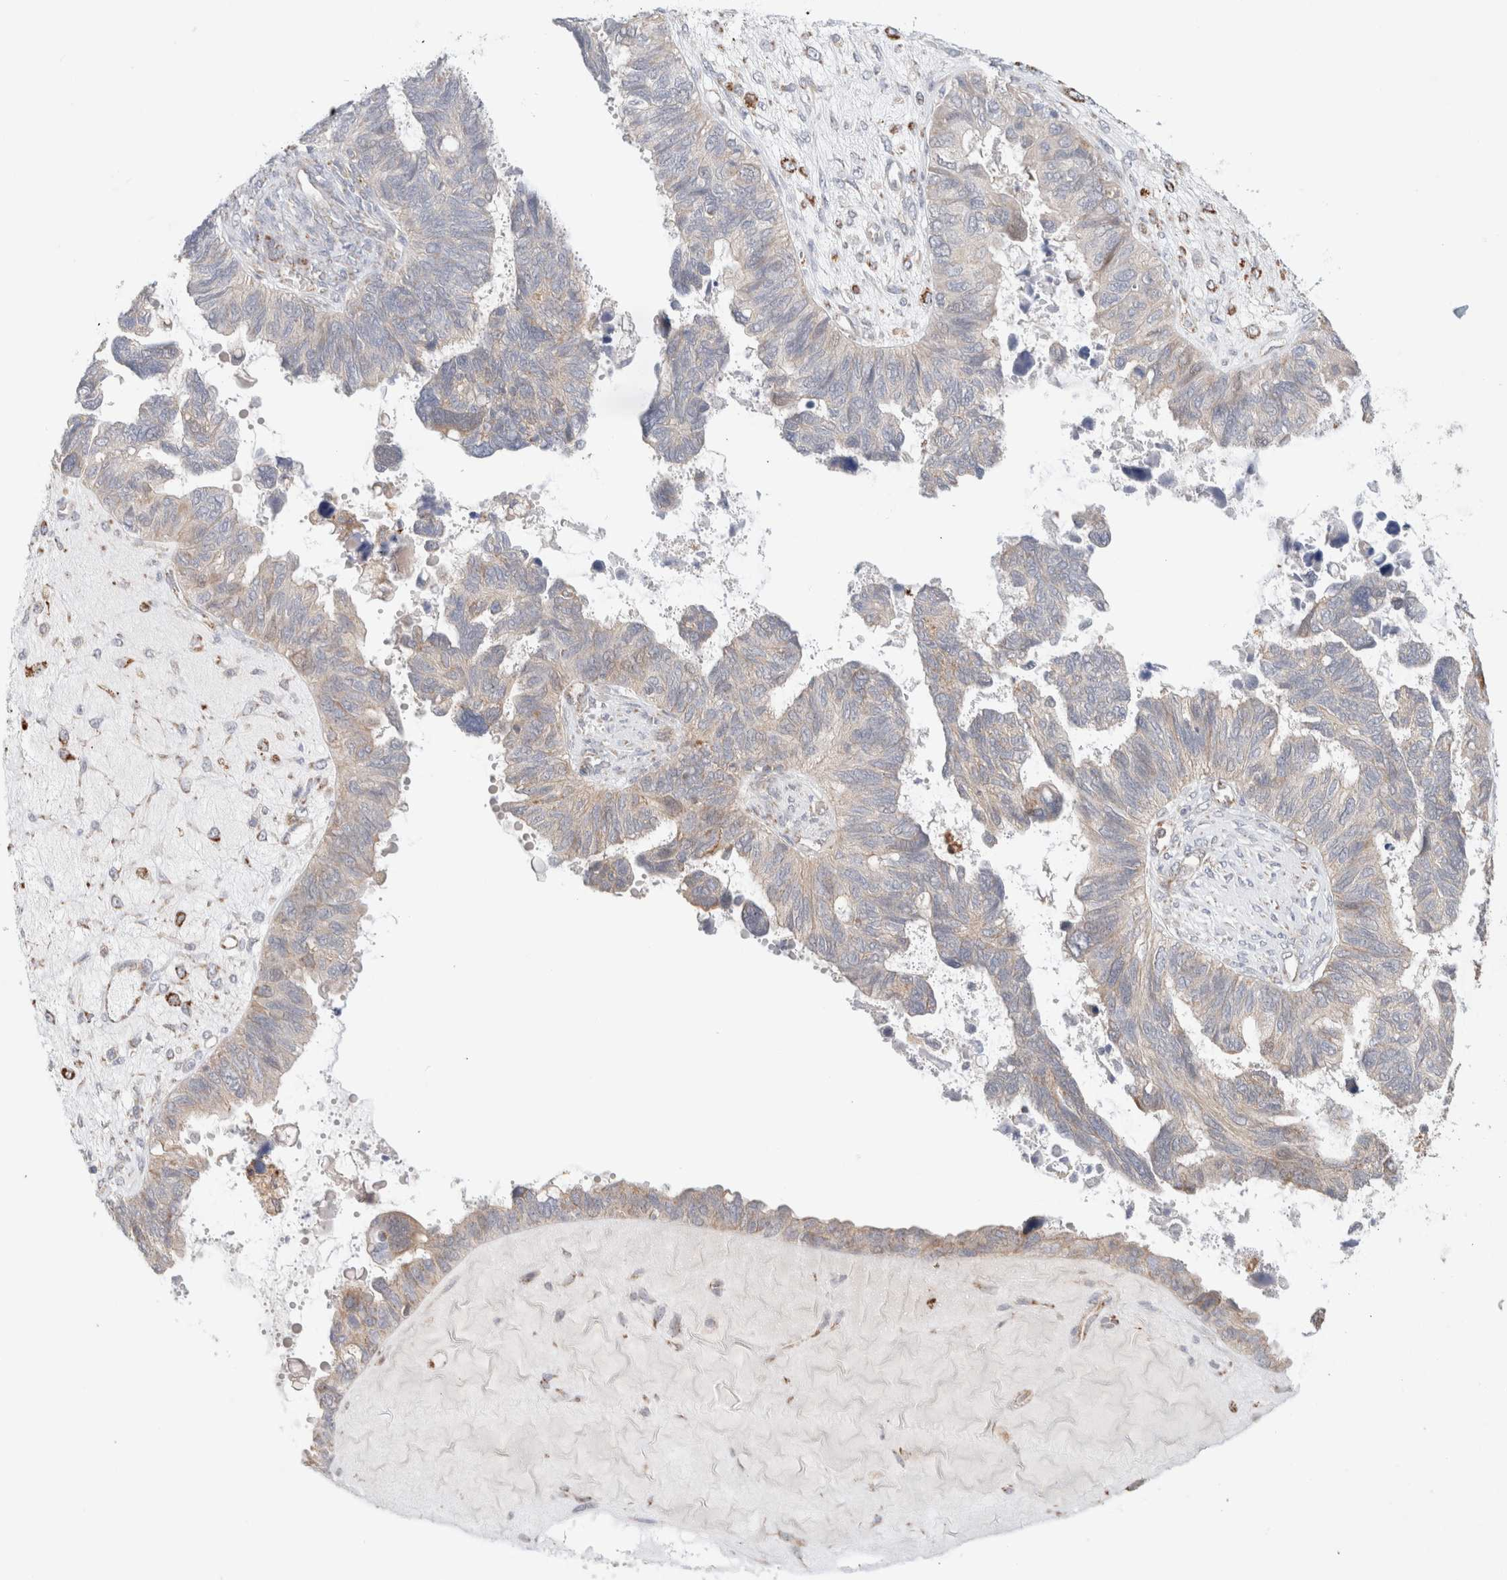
{"staining": {"intensity": "weak", "quantity": "<25%", "location": "cytoplasmic/membranous"}, "tissue": "ovarian cancer", "cell_type": "Tumor cells", "image_type": "cancer", "snomed": [{"axis": "morphology", "description": "Cystadenocarcinoma, serous, NOS"}, {"axis": "topography", "description": "Ovary"}], "caption": "Immunohistochemical staining of human serous cystadenocarcinoma (ovarian) exhibits no significant staining in tumor cells.", "gene": "MRM3", "patient": {"sex": "female", "age": 79}}